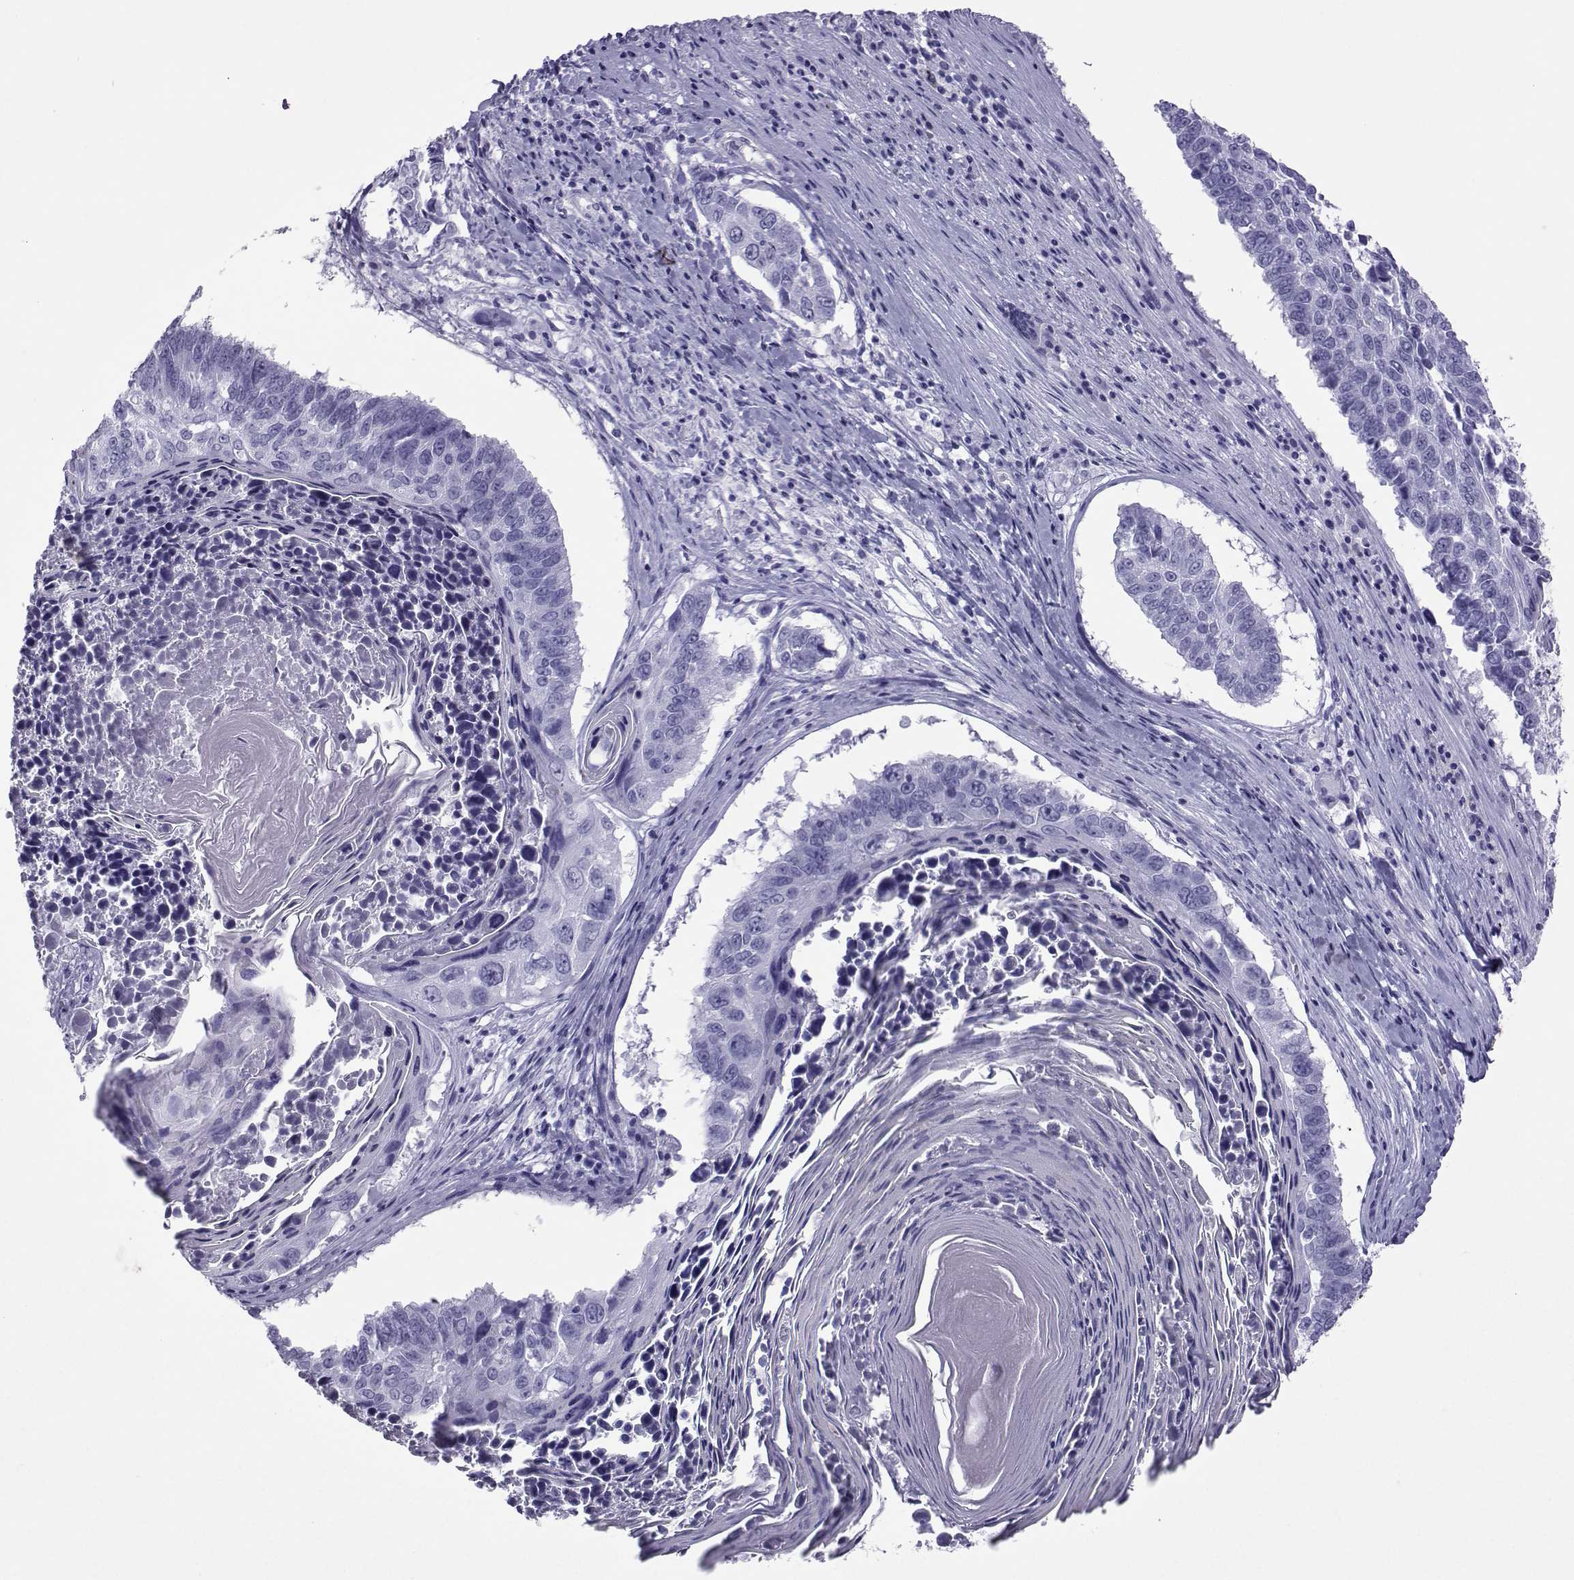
{"staining": {"intensity": "negative", "quantity": "none", "location": "none"}, "tissue": "lung cancer", "cell_type": "Tumor cells", "image_type": "cancer", "snomed": [{"axis": "morphology", "description": "Squamous cell carcinoma, NOS"}, {"axis": "topography", "description": "Lung"}], "caption": "A high-resolution micrograph shows immunohistochemistry (IHC) staining of lung cancer (squamous cell carcinoma), which displays no significant positivity in tumor cells.", "gene": "LORICRIN", "patient": {"sex": "male", "age": 73}}